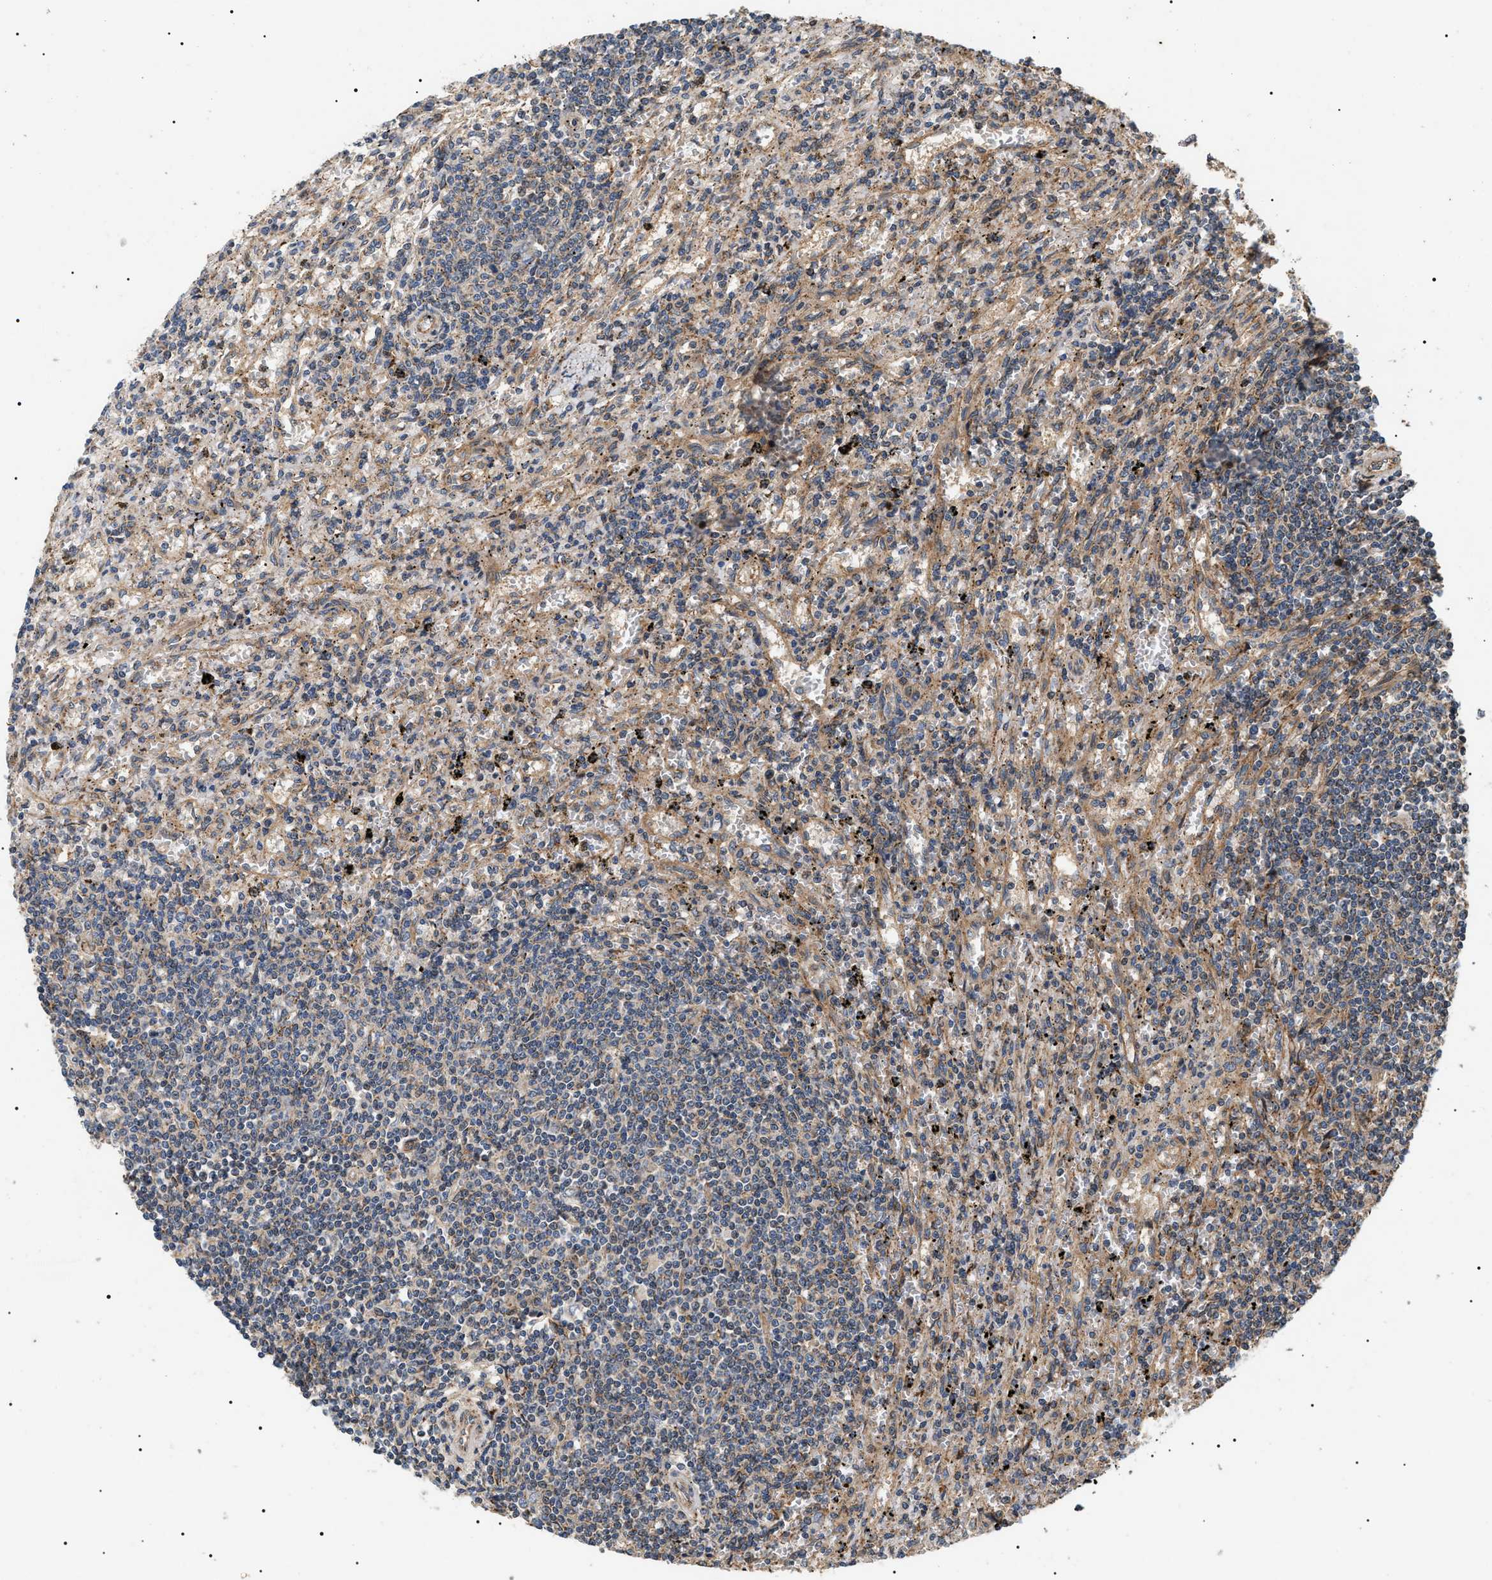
{"staining": {"intensity": "negative", "quantity": "none", "location": "none"}, "tissue": "lymphoma", "cell_type": "Tumor cells", "image_type": "cancer", "snomed": [{"axis": "morphology", "description": "Malignant lymphoma, non-Hodgkin's type, Low grade"}, {"axis": "topography", "description": "Spleen"}], "caption": "DAB immunohistochemical staining of malignant lymphoma, non-Hodgkin's type (low-grade) displays no significant staining in tumor cells. The staining was performed using DAB (3,3'-diaminobenzidine) to visualize the protein expression in brown, while the nuclei were stained in blue with hematoxylin (Magnification: 20x).", "gene": "ZBTB26", "patient": {"sex": "male", "age": 76}}